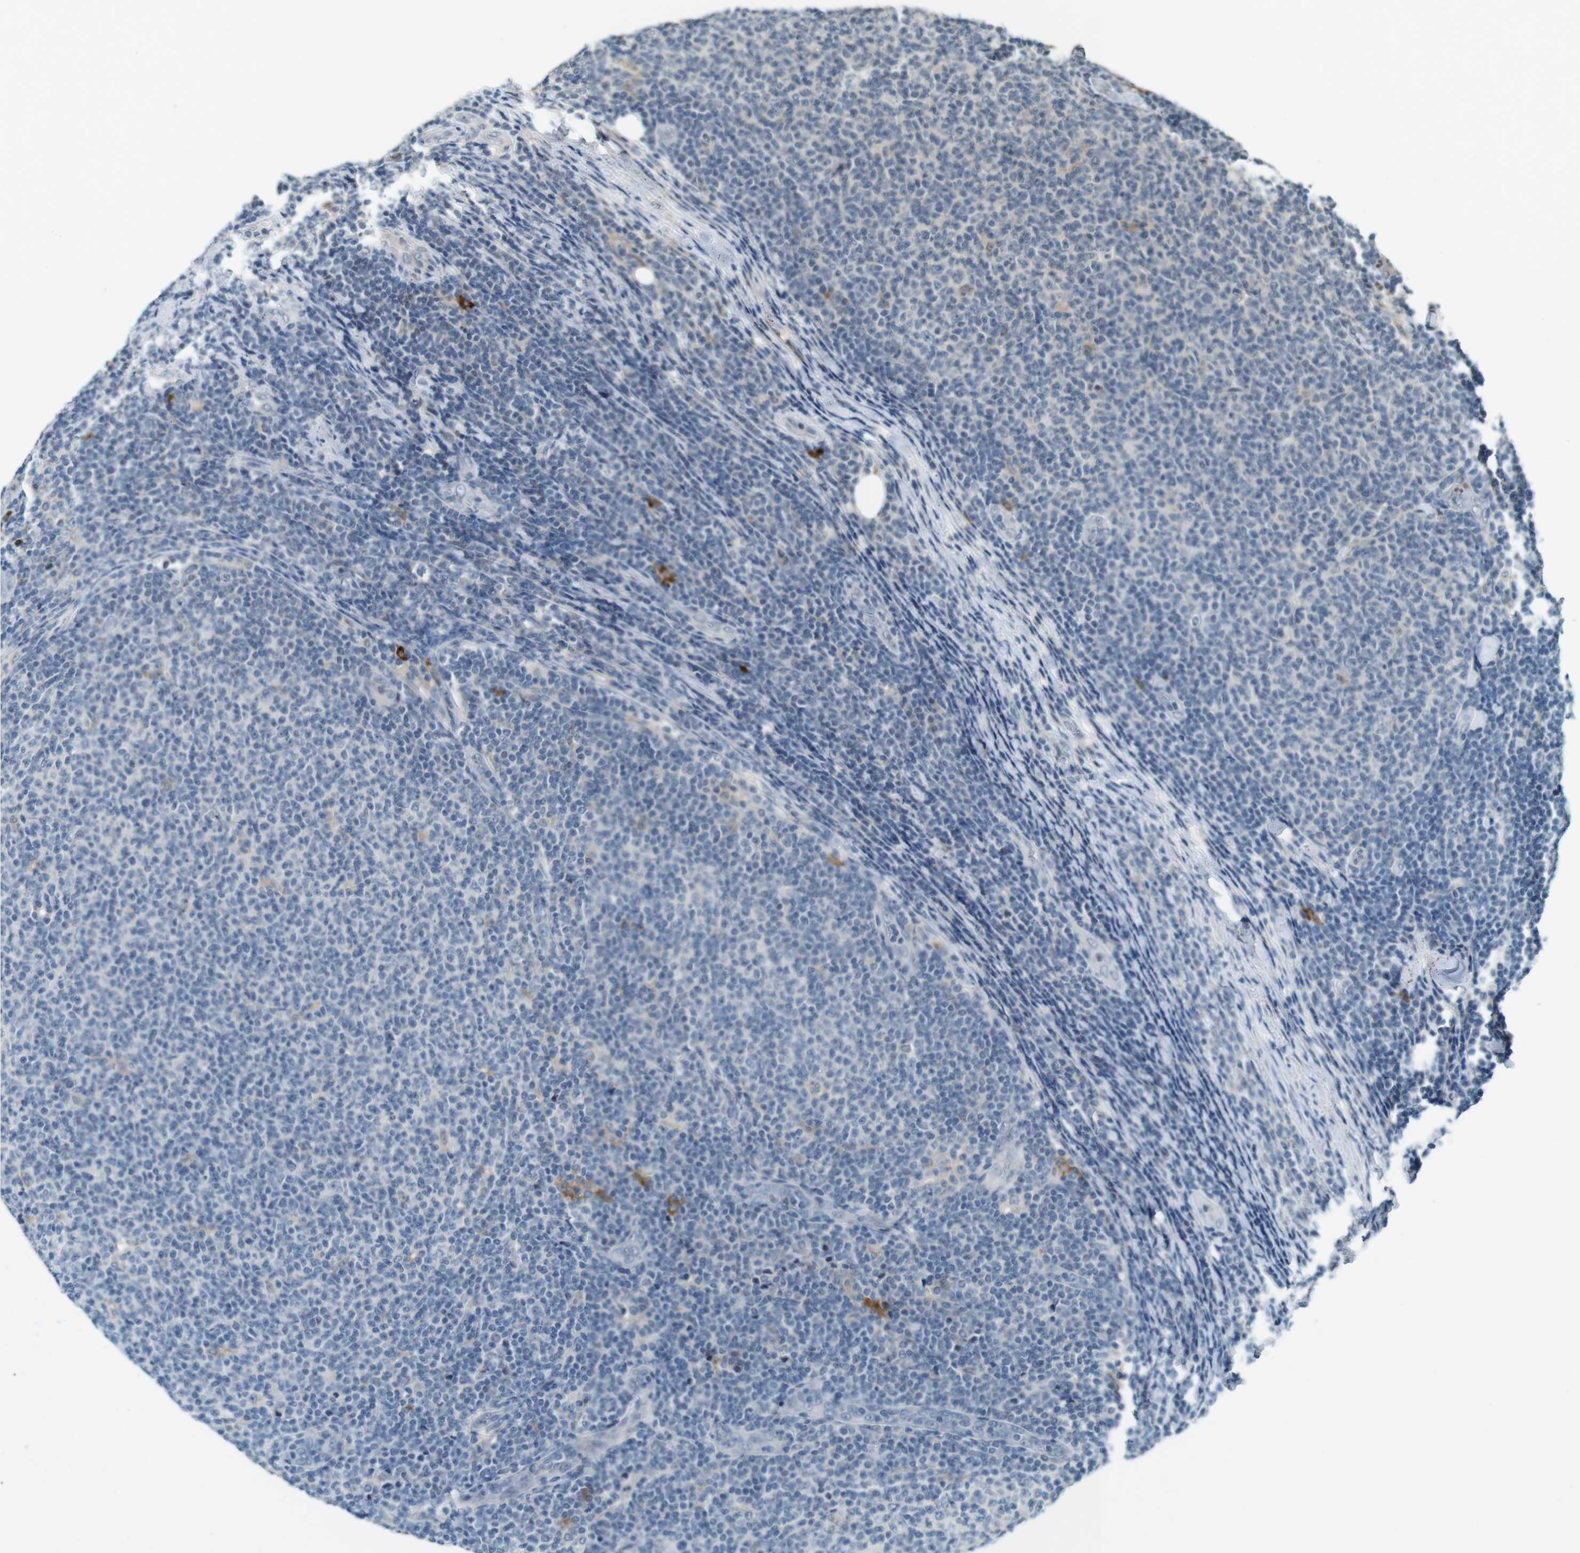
{"staining": {"intensity": "negative", "quantity": "none", "location": "none"}, "tissue": "lymphoma", "cell_type": "Tumor cells", "image_type": "cancer", "snomed": [{"axis": "morphology", "description": "Malignant lymphoma, non-Hodgkin's type, Low grade"}, {"axis": "topography", "description": "Lymph node"}], "caption": "Tumor cells are negative for brown protein staining in lymphoma.", "gene": "CDK14", "patient": {"sex": "male", "age": 66}}